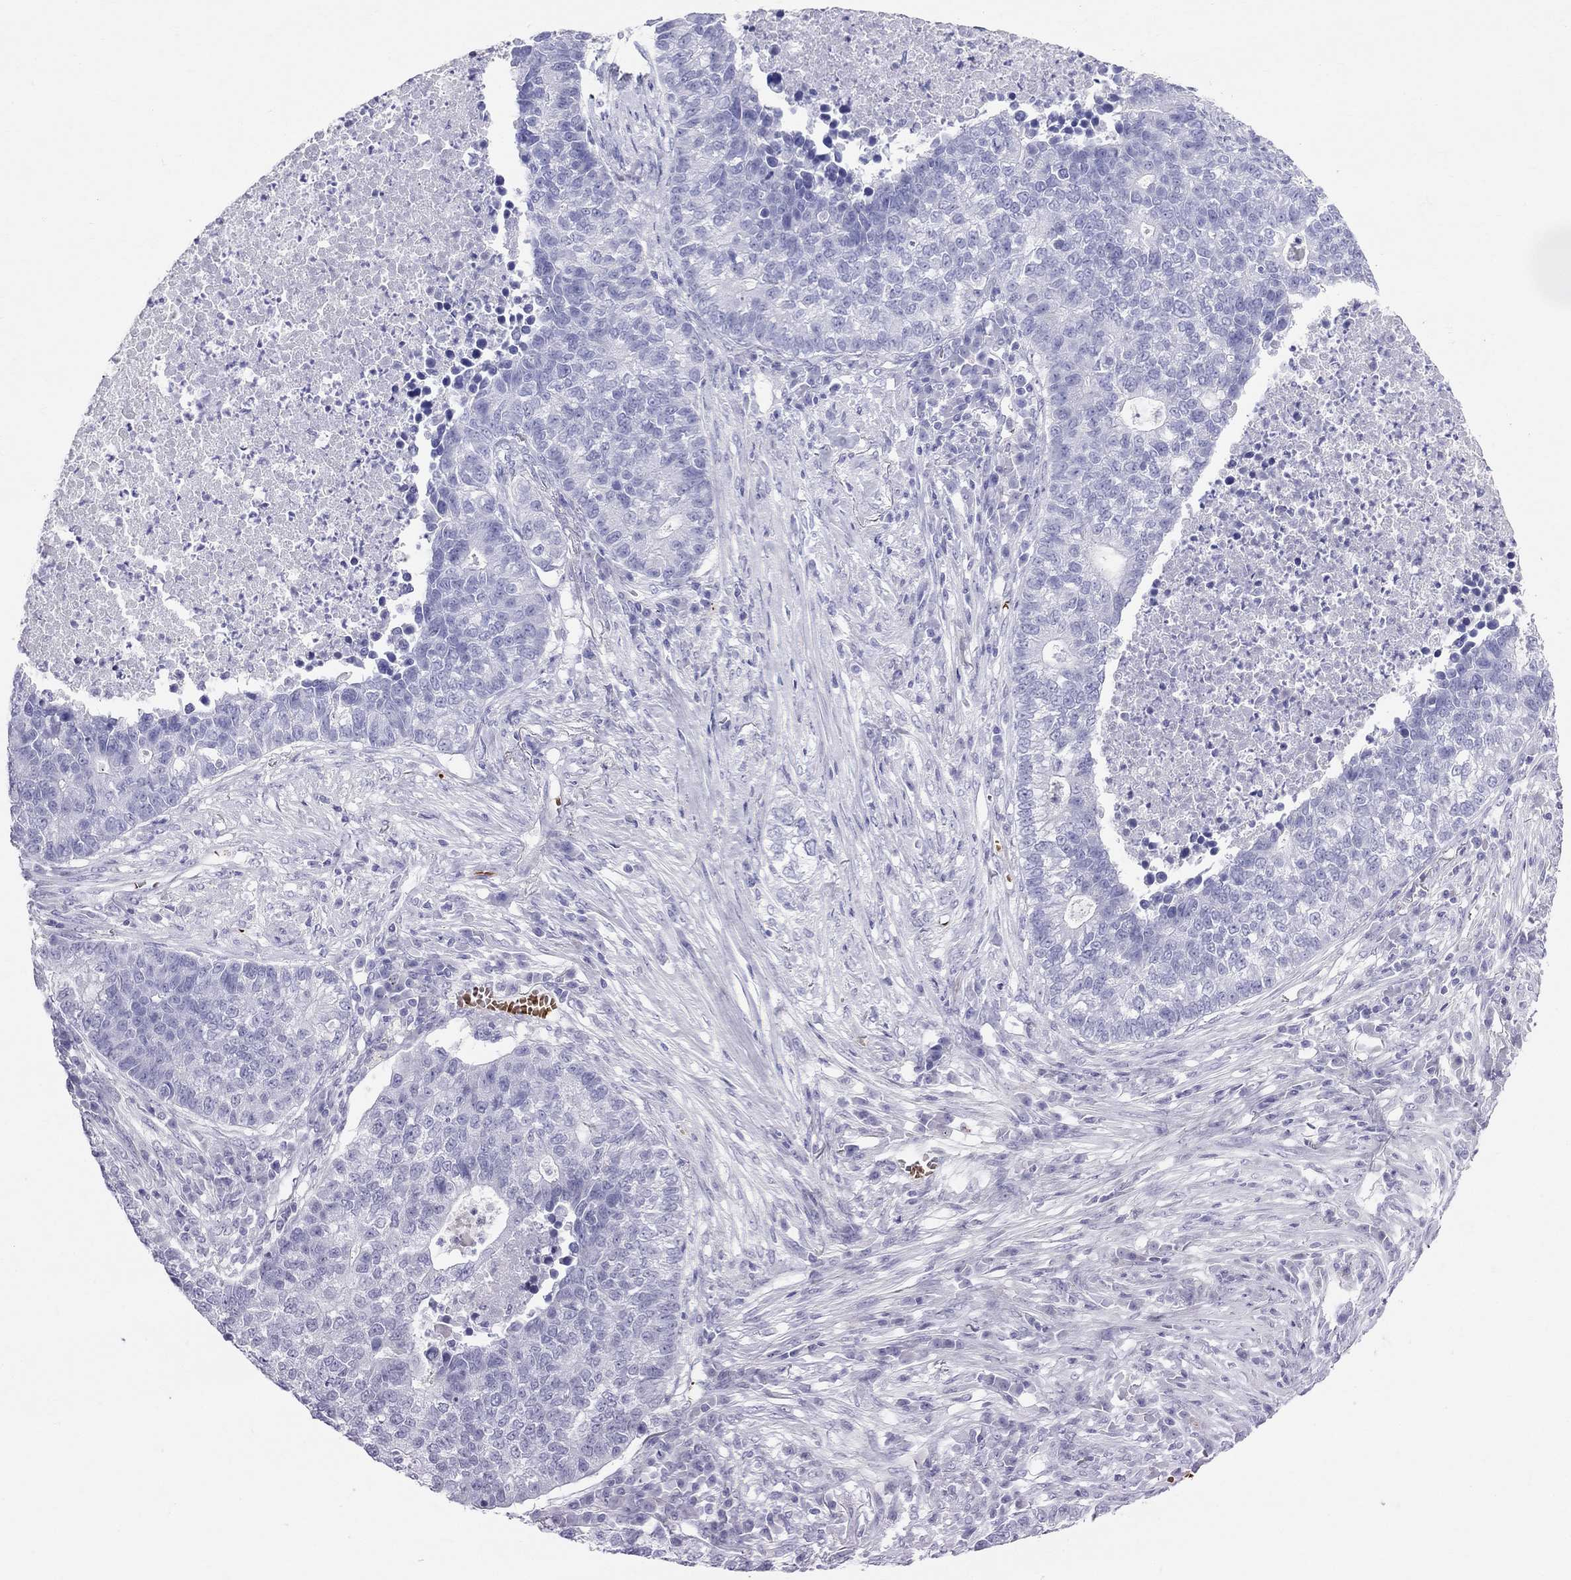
{"staining": {"intensity": "negative", "quantity": "none", "location": "none"}, "tissue": "lung cancer", "cell_type": "Tumor cells", "image_type": "cancer", "snomed": [{"axis": "morphology", "description": "Adenocarcinoma, NOS"}, {"axis": "topography", "description": "Lung"}], "caption": "DAB immunohistochemical staining of human lung cancer shows no significant positivity in tumor cells.", "gene": "DNAAF6", "patient": {"sex": "male", "age": 57}}